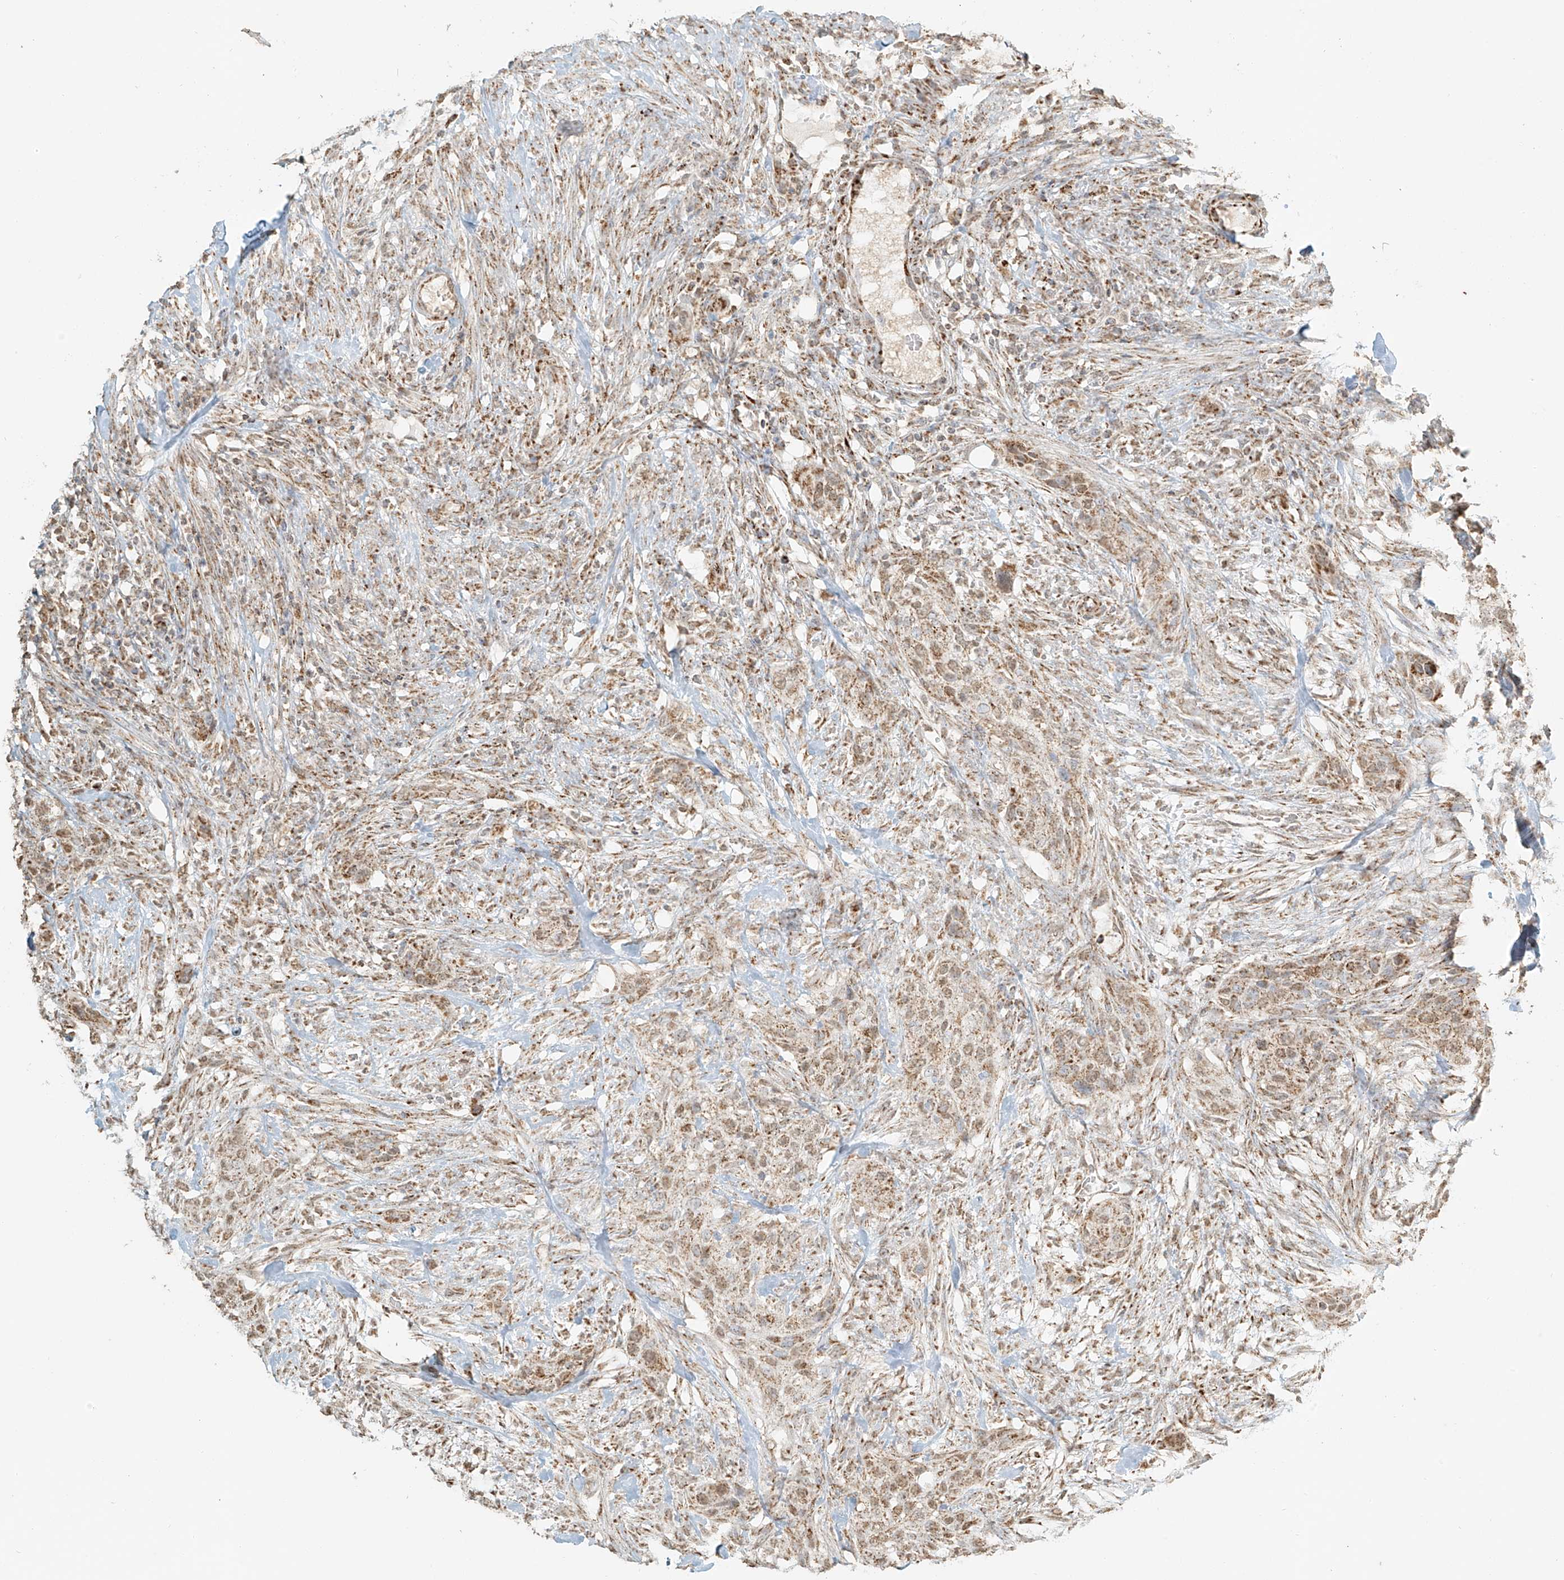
{"staining": {"intensity": "weak", "quantity": ">75%", "location": "cytoplasmic/membranous,nuclear"}, "tissue": "urothelial cancer", "cell_type": "Tumor cells", "image_type": "cancer", "snomed": [{"axis": "morphology", "description": "Urothelial carcinoma, High grade"}, {"axis": "topography", "description": "Urinary bladder"}], "caption": "This is an image of IHC staining of urothelial carcinoma (high-grade), which shows weak staining in the cytoplasmic/membranous and nuclear of tumor cells.", "gene": "MIPEP", "patient": {"sex": "male", "age": 35}}